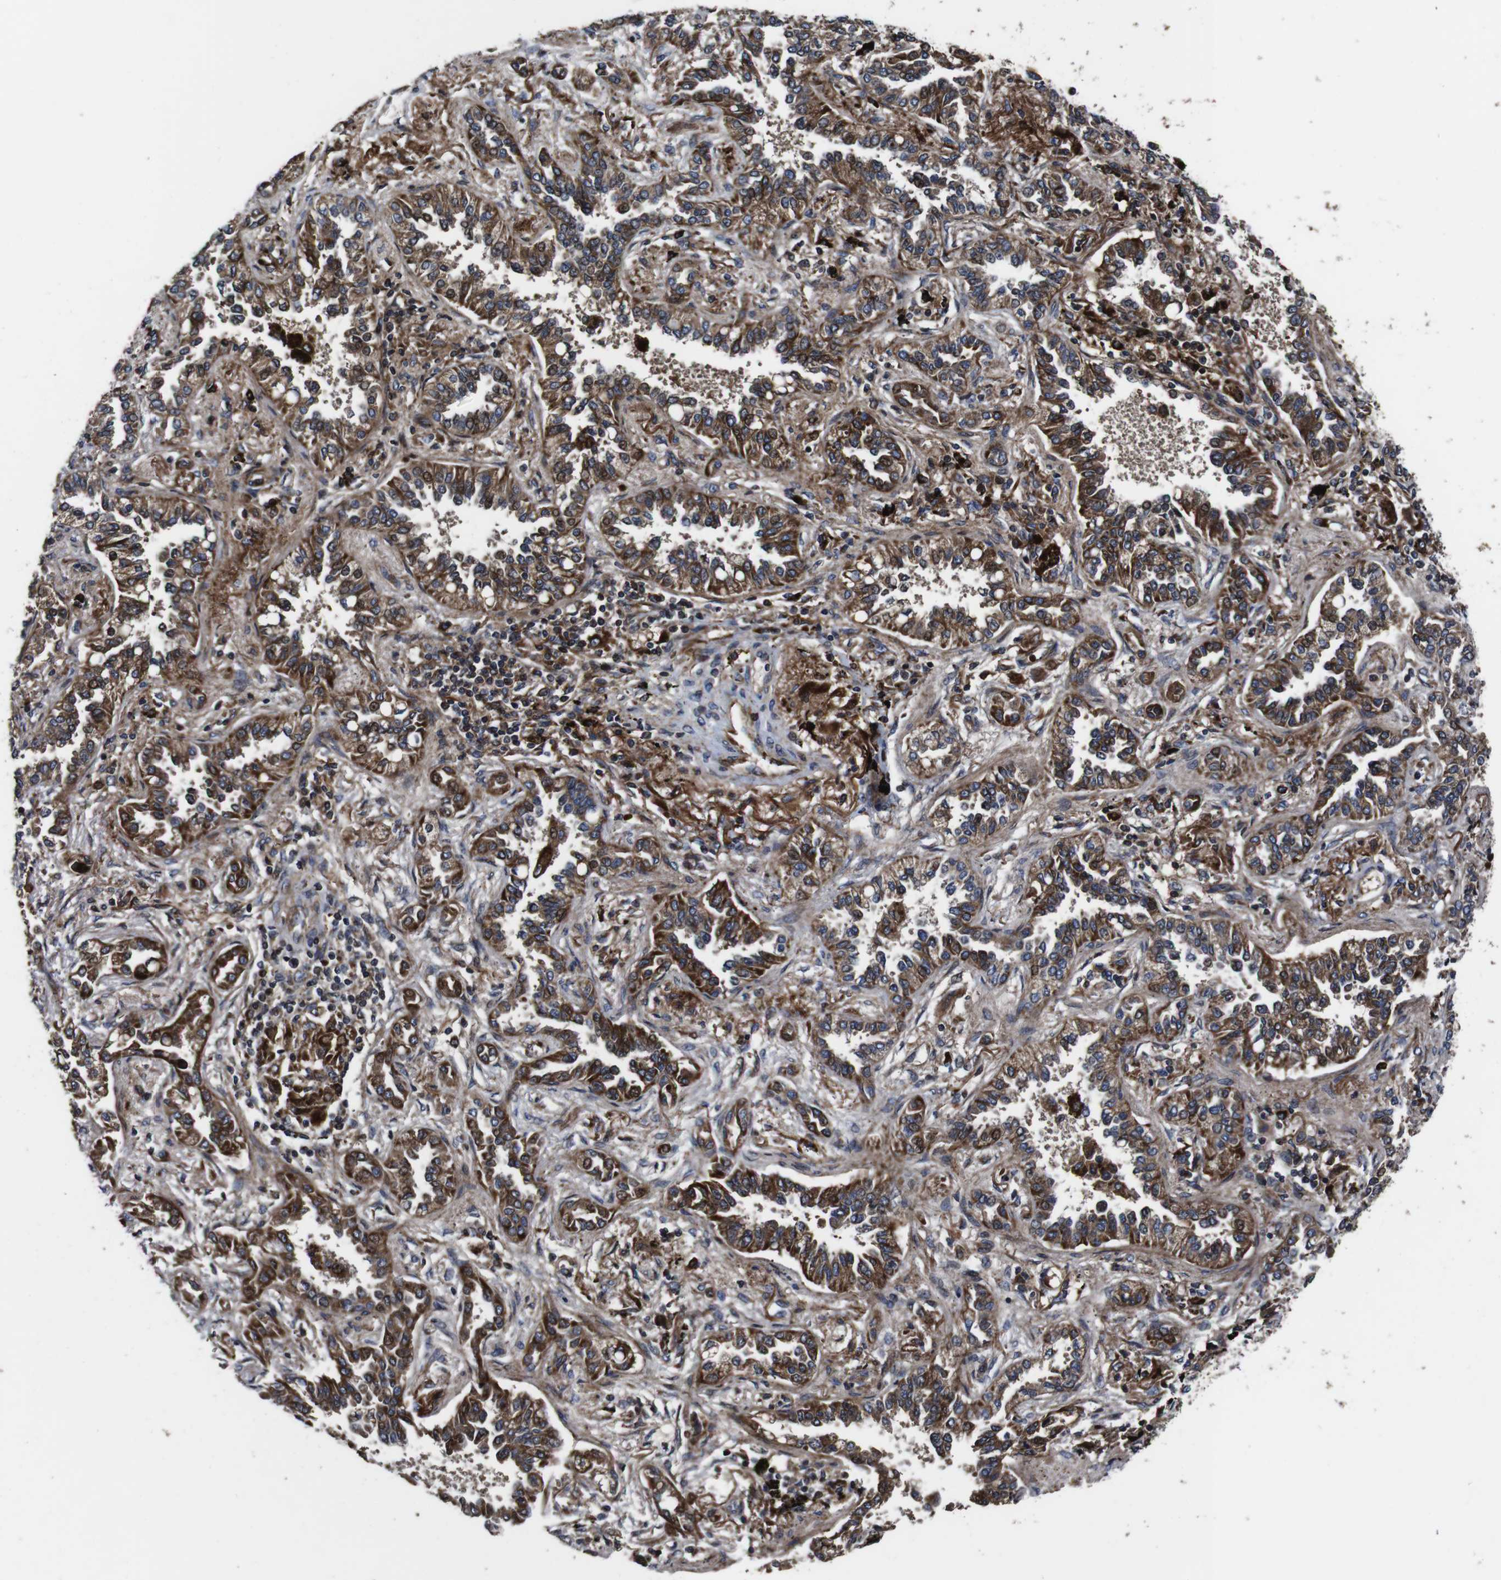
{"staining": {"intensity": "moderate", "quantity": ">75%", "location": "cytoplasmic/membranous"}, "tissue": "lung cancer", "cell_type": "Tumor cells", "image_type": "cancer", "snomed": [{"axis": "morphology", "description": "Normal tissue, NOS"}, {"axis": "morphology", "description": "Adenocarcinoma, NOS"}, {"axis": "topography", "description": "Lung"}], "caption": "DAB (3,3'-diaminobenzidine) immunohistochemical staining of lung adenocarcinoma exhibits moderate cytoplasmic/membranous protein positivity in approximately >75% of tumor cells.", "gene": "SMYD3", "patient": {"sex": "male", "age": 59}}